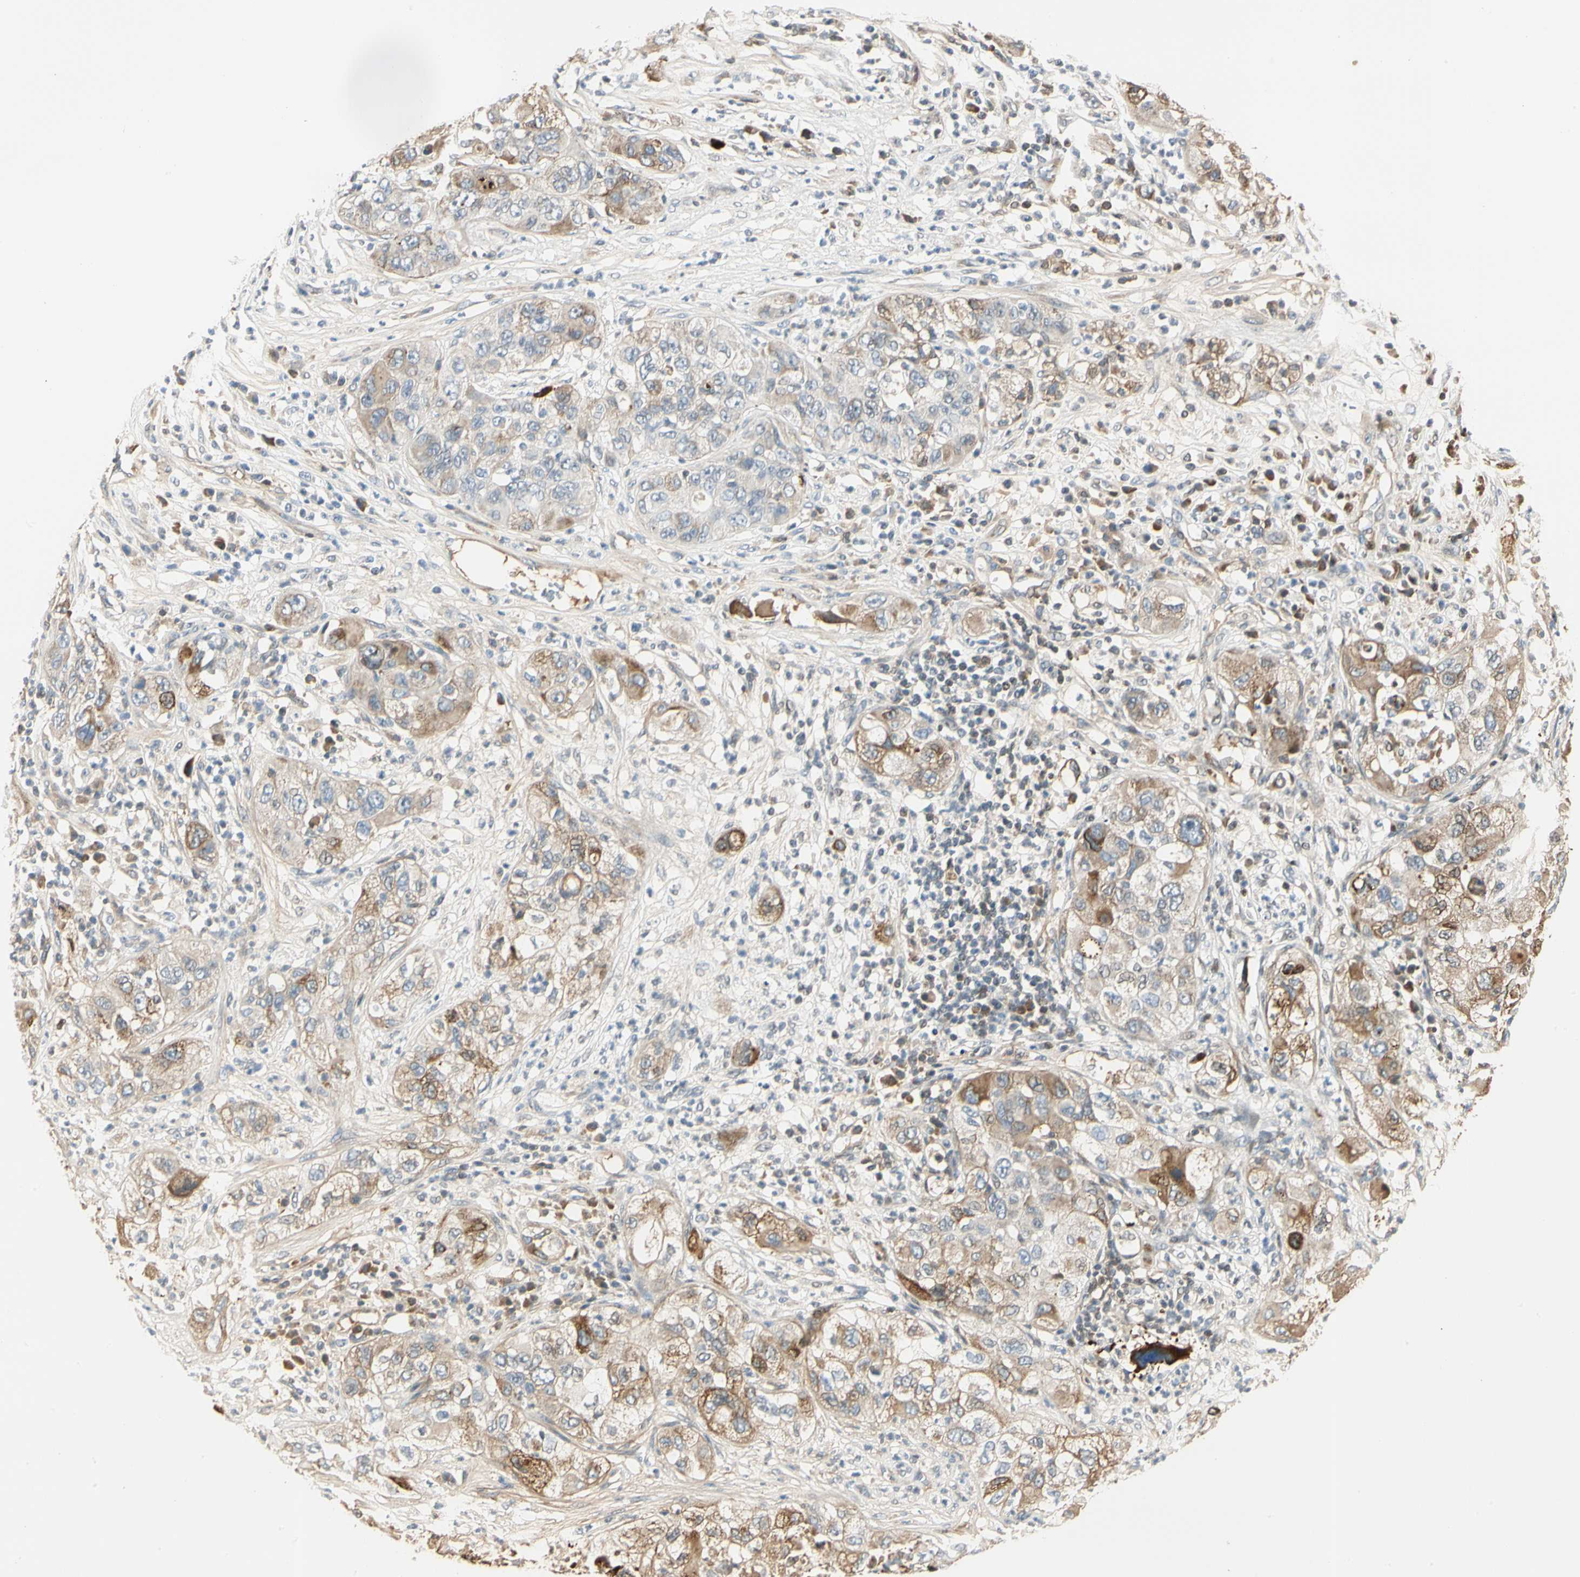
{"staining": {"intensity": "moderate", "quantity": ">75%", "location": "cytoplasmic/membranous"}, "tissue": "pancreatic cancer", "cell_type": "Tumor cells", "image_type": "cancer", "snomed": [{"axis": "morphology", "description": "Adenocarcinoma, NOS"}, {"axis": "topography", "description": "Pancreas"}], "caption": "Tumor cells exhibit medium levels of moderate cytoplasmic/membranous staining in about >75% of cells in human pancreatic cancer.", "gene": "LAMB3", "patient": {"sex": "female", "age": 78}}